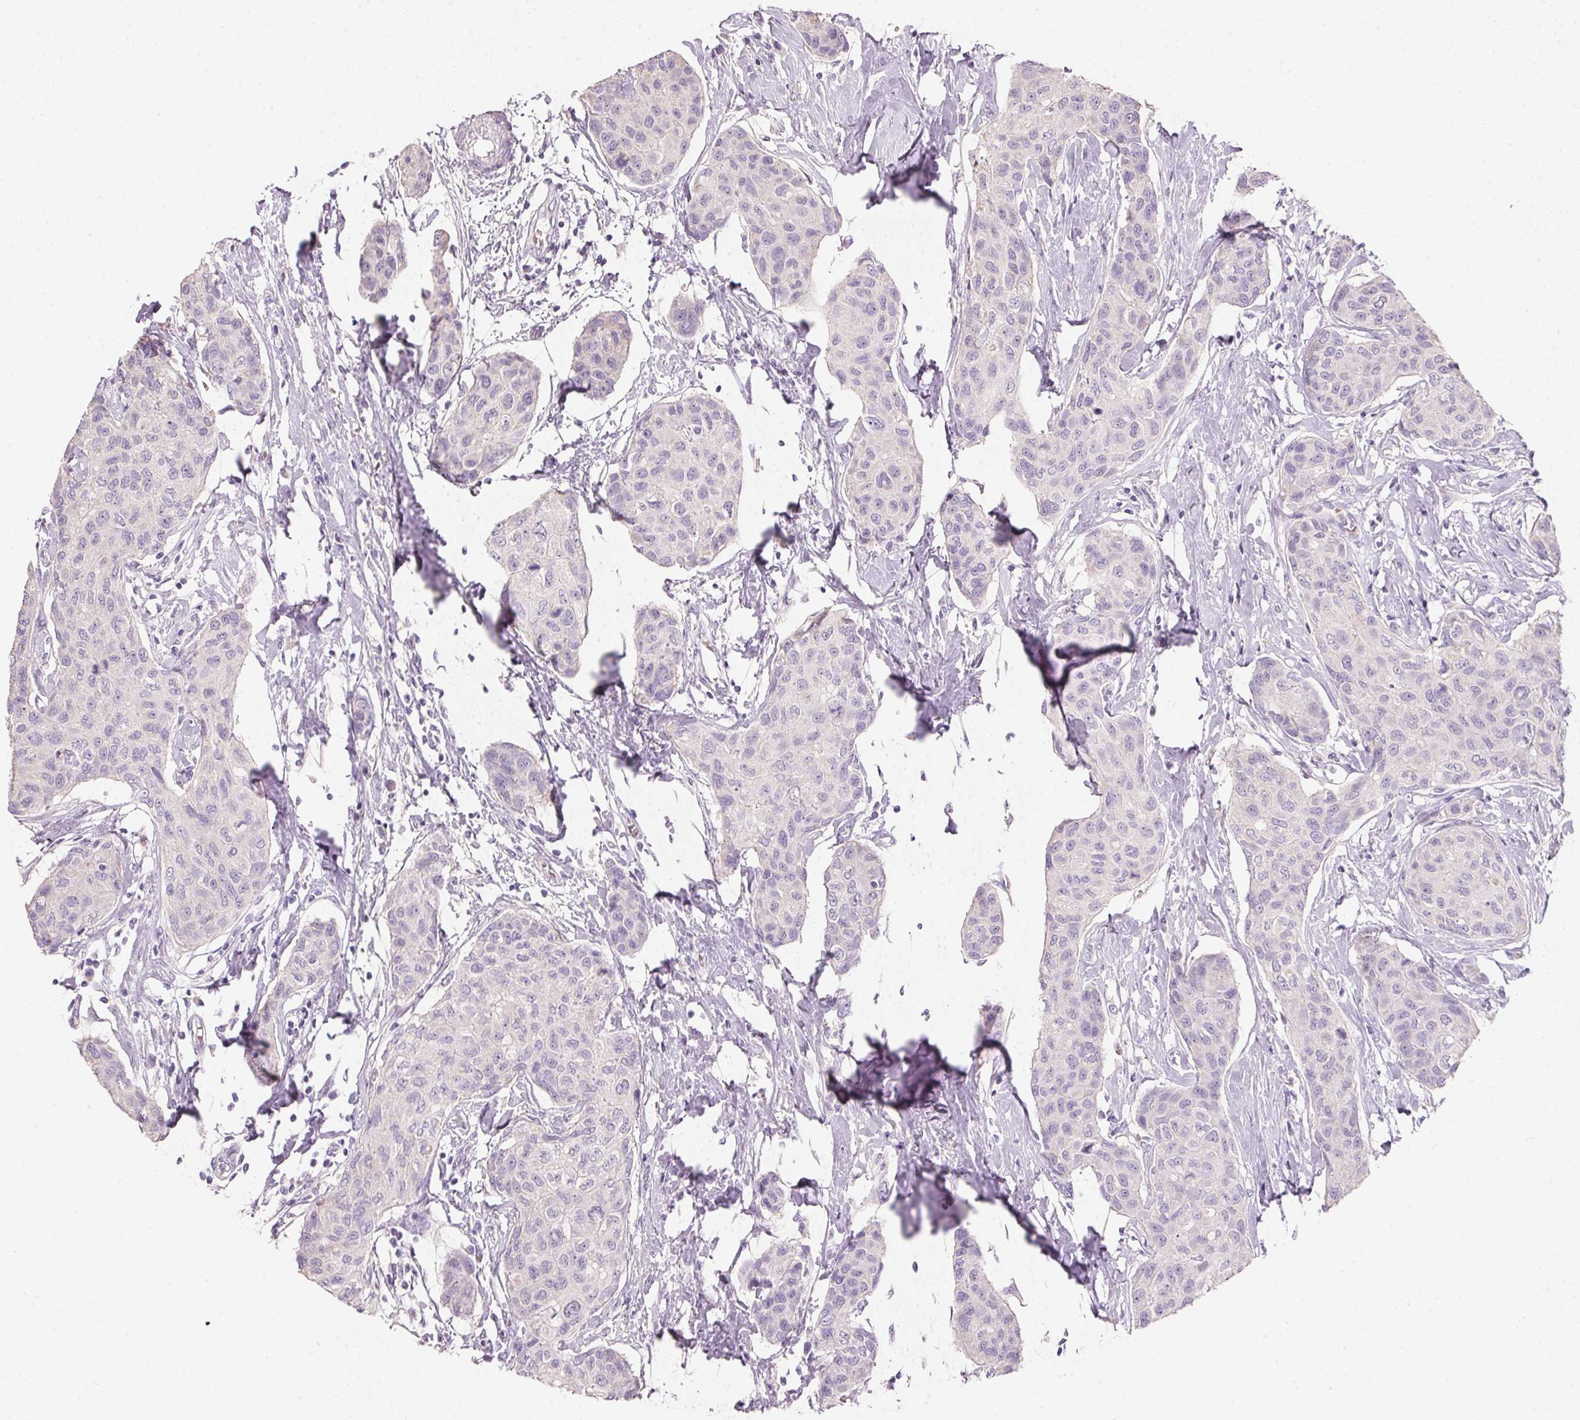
{"staining": {"intensity": "negative", "quantity": "none", "location": "none"}, "tissue": "breast cancer", "cell_type": "Tumor cells", "image_type": "cancer", "snomed": [{"axis": "morphology", "description": "Duct carcinoma"}, {"axis": "topography", "description": "Breast"}], "caption": "Immunohistochemical staining of human infiltrating ductal carcinoma (breast) exhibits no significant staining in tumor cells.", "gene": "HSD17B1", "patient": {"sex": "female", "age": 80}}